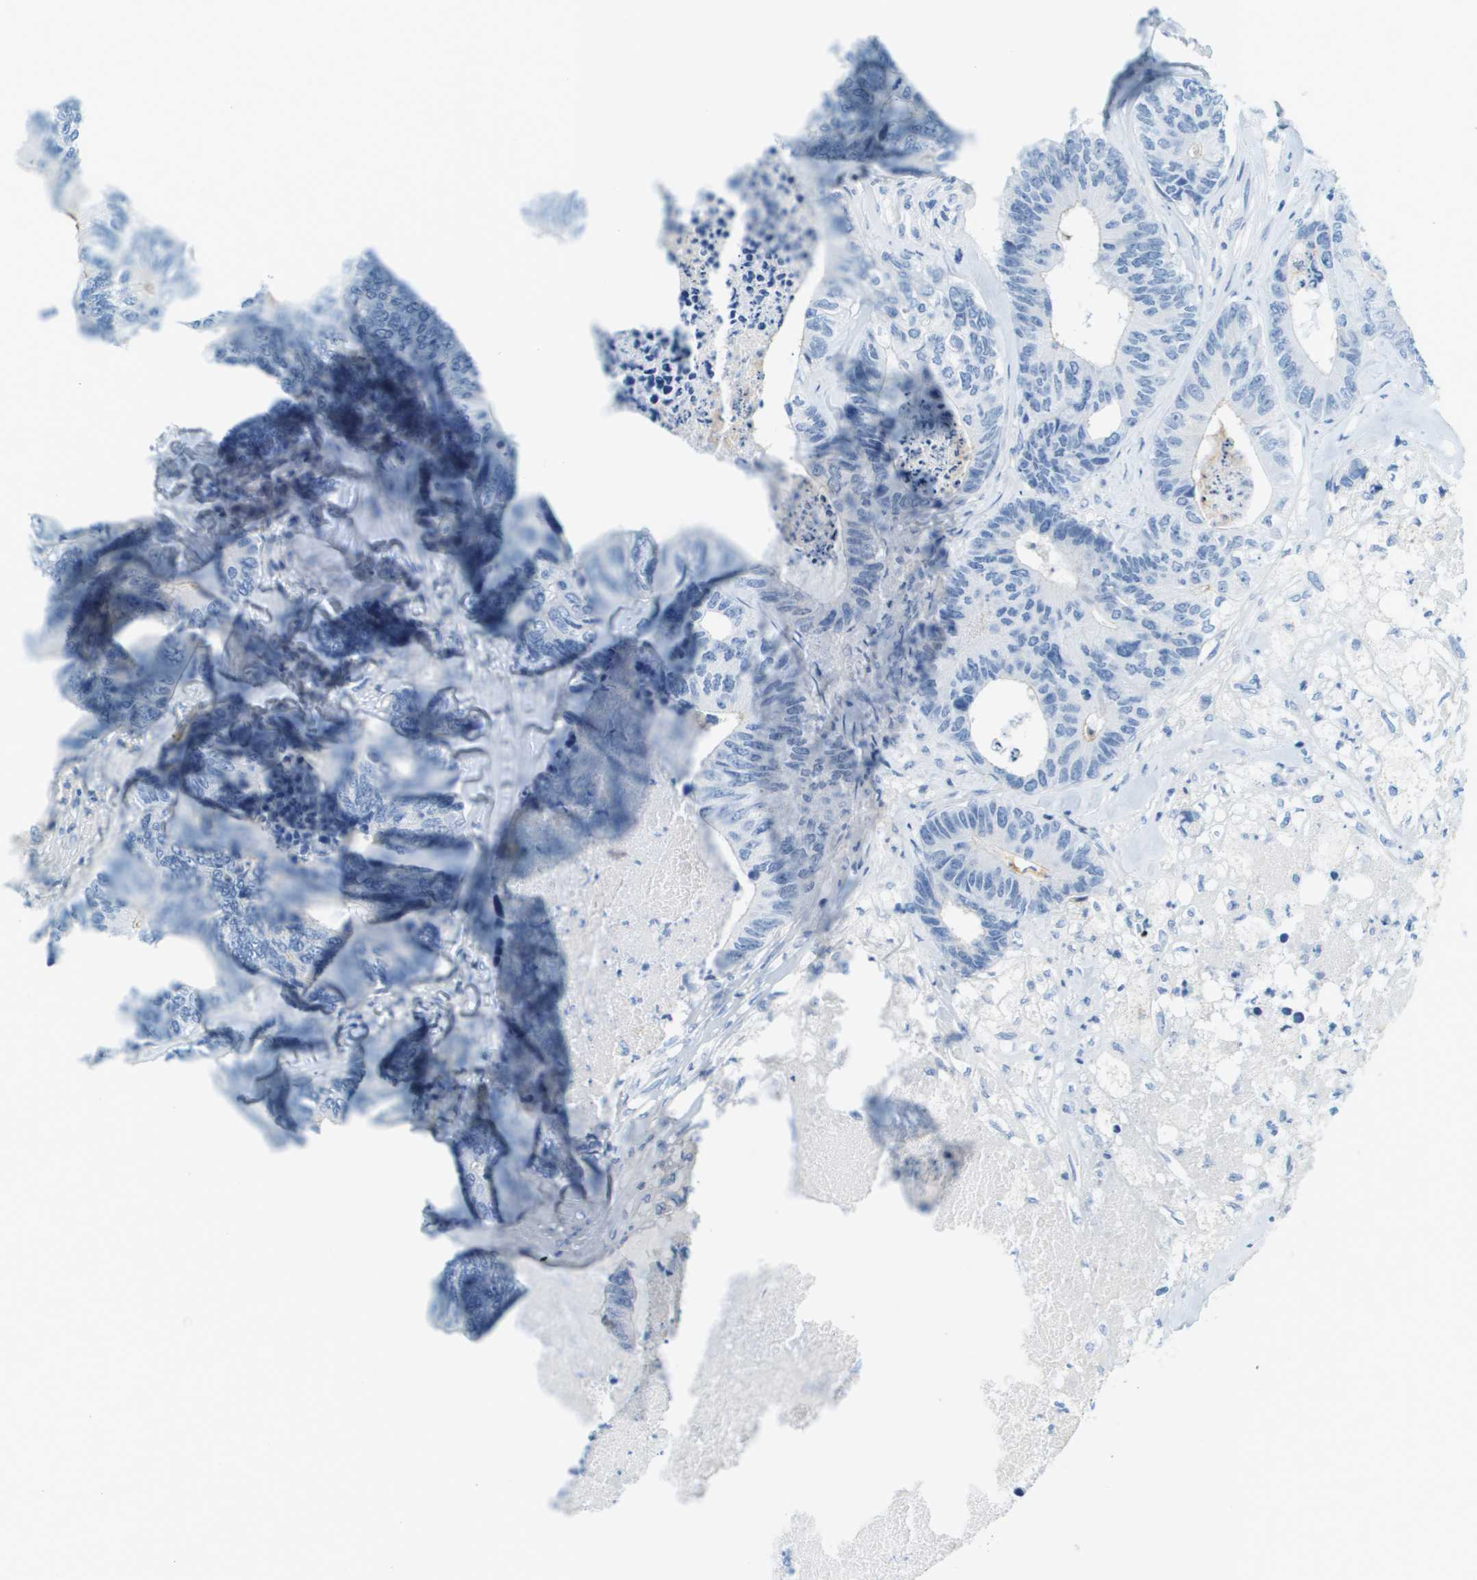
{"staining": {"intensity": "negative", "quantity": "none", "location": "none"}, "tissue": "colorectal cancer", "cell_type": "Tumor cells", "image_type": "cancer", "snomed": [{"axis": "morphology", "description": "Adenocarcinoma, NOS"}, {"axis": "topography", "description": "Colon"}], "caption": "DAB immunohistochemical staining of adenocarcinoma (colorectal) displays no significant staining in tumor cells.", "gene": "CDHR2", "patient": {"sex": "female", "age": 67}}